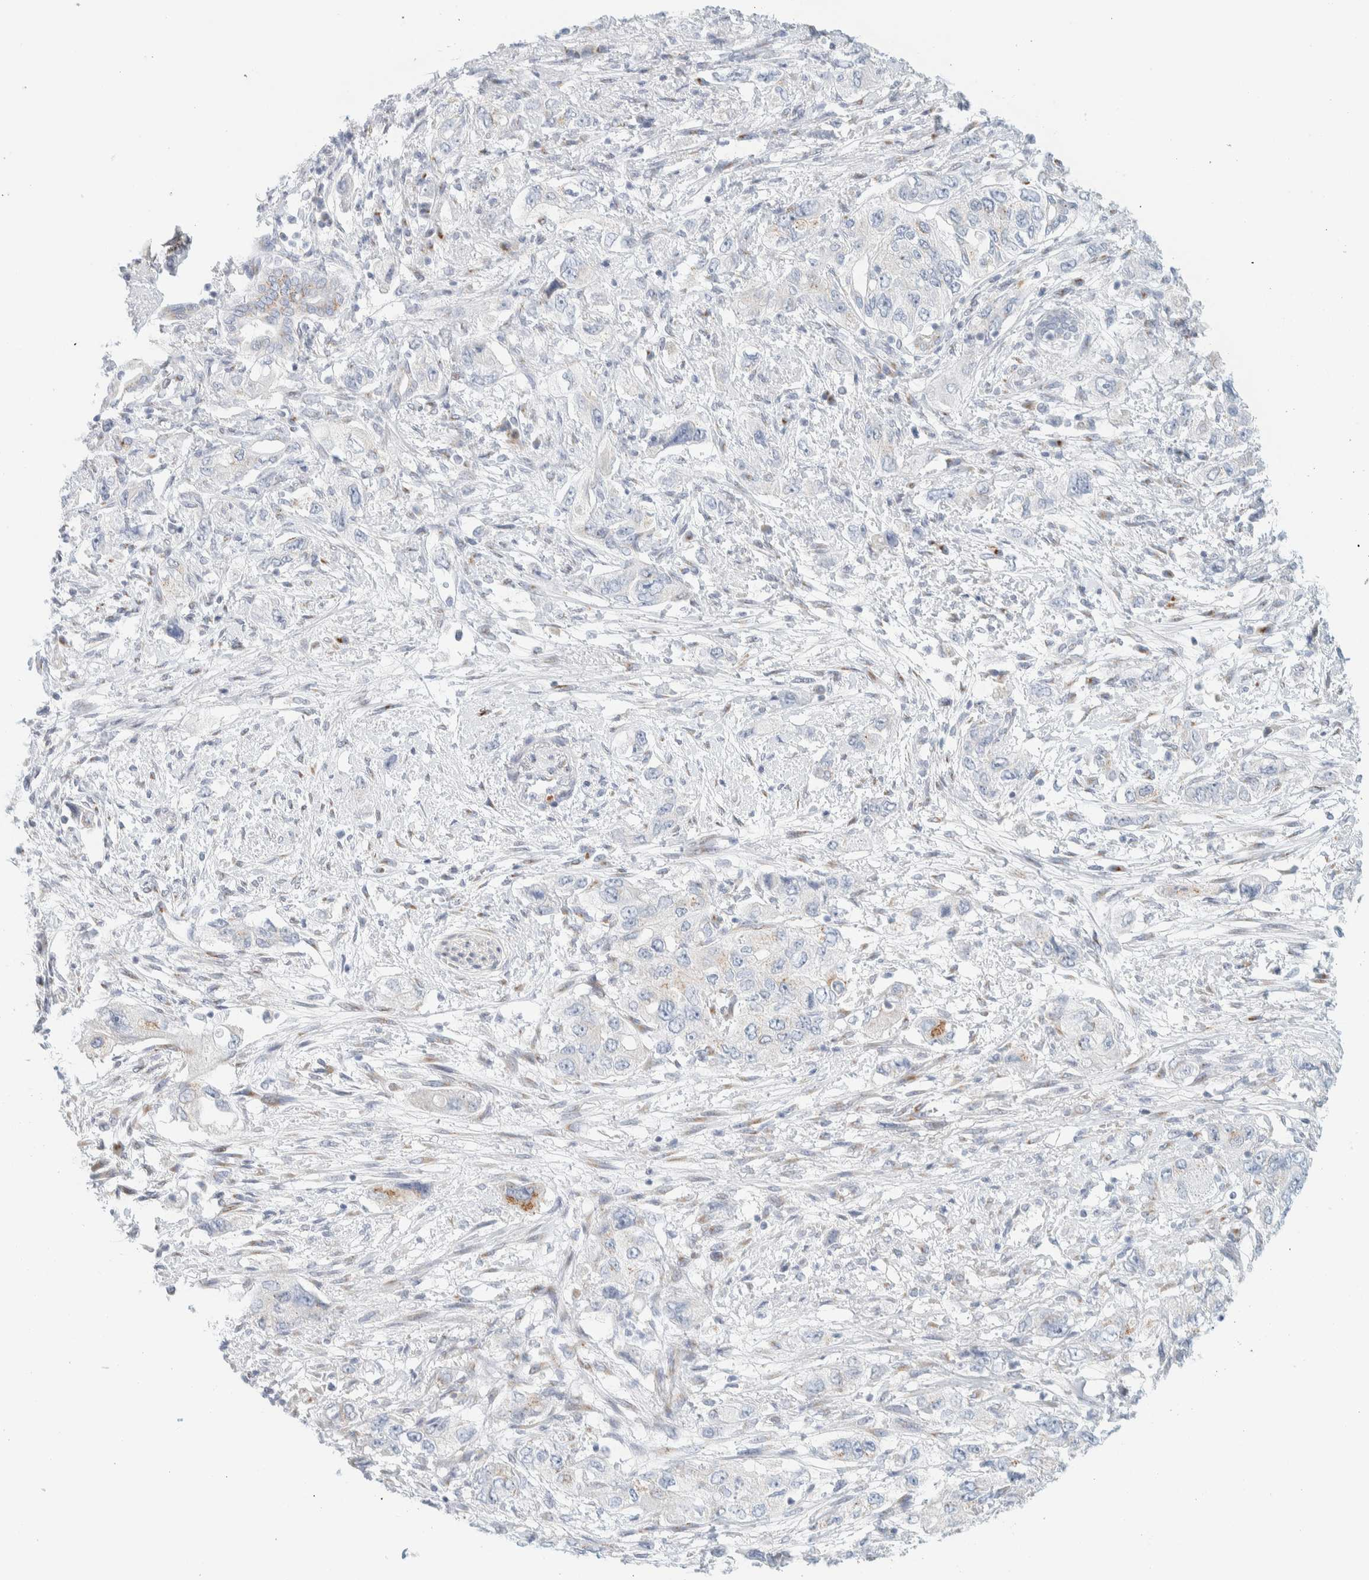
{"staining": {"intensity": "moderate", "quantity": "<25%", "location": "cytoplasmic/membranous"}, "tissue": "pancreatic cancer", "cell_type": "Tumor cells", "image_type": "cancer", "snomed": [{"axis": "morphology", "description": "Adenocarcinoma, NOS"}, {"axis": "topography", "description": "Pancreas"}], "caption": "Immunohistochemistry (IHC) (DAB (3,3'-diaminobenzidine)) staining of human adenocarcinoma (pancreatic) demonstrates moderate cytoplasmic/membranous protein expression in approximately <25% of tumor cells.", "gene": "SPNS3", "patient": {"sex": "female", "age": 73}}